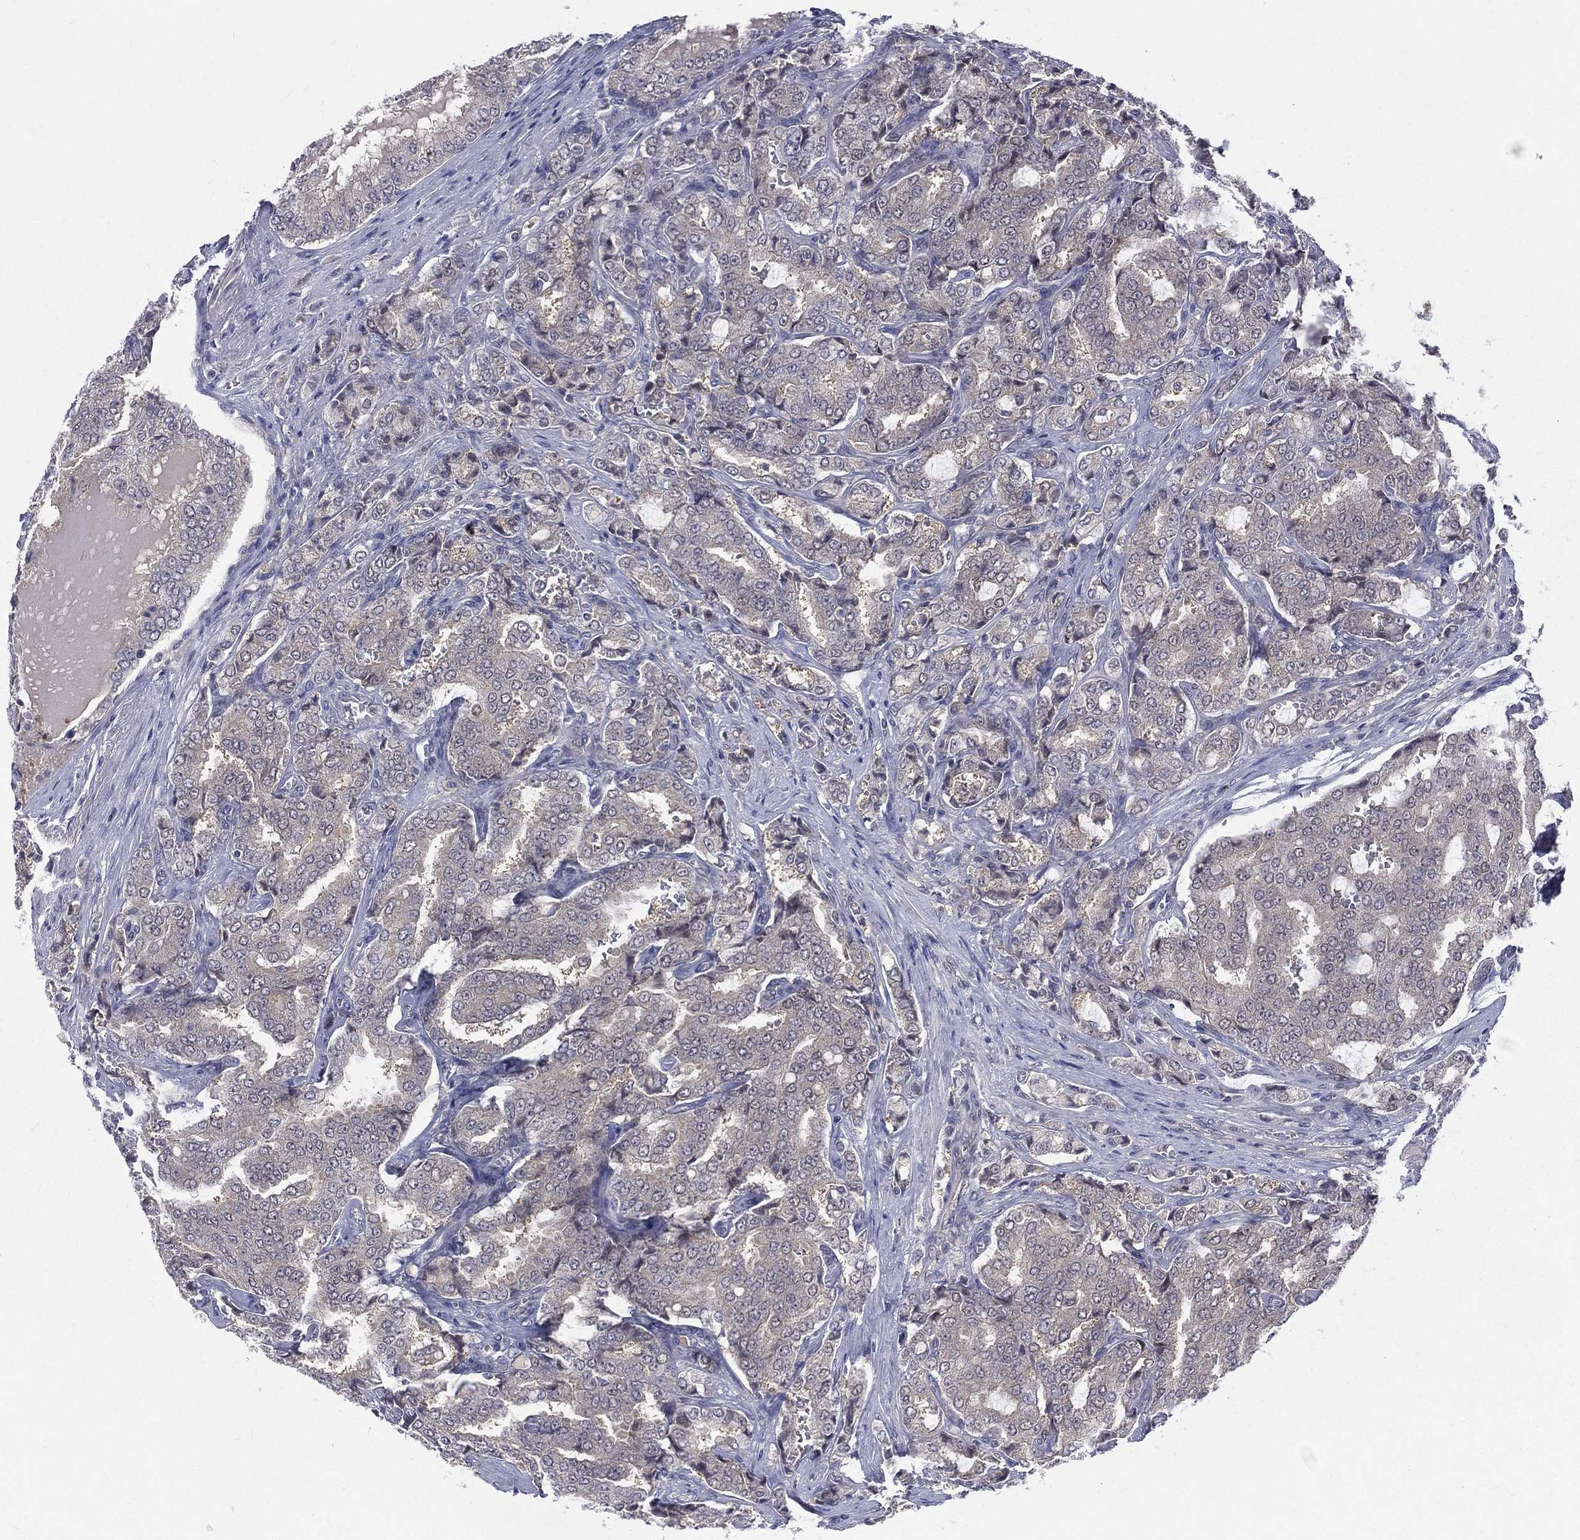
{"staining": {"intensity": "weak", "quantity": "<25%", "location": "cytoplasmic/membranous"}, "tissue": "prostate cancer", "cell_type": "Tumor cells", "image_type": "cancer", "snomed": [{"axis": "morphology", "description": "Adenocarcinoma, NOS"}, {"axis": "topography", "description": "Prostate"}], "caption": "Histopathology image shows no significant protein staining in tumor cells of adenocarcinoma (prostate).", "gene": "DLG4", "patient": {"sex": "male", "age": 65}}